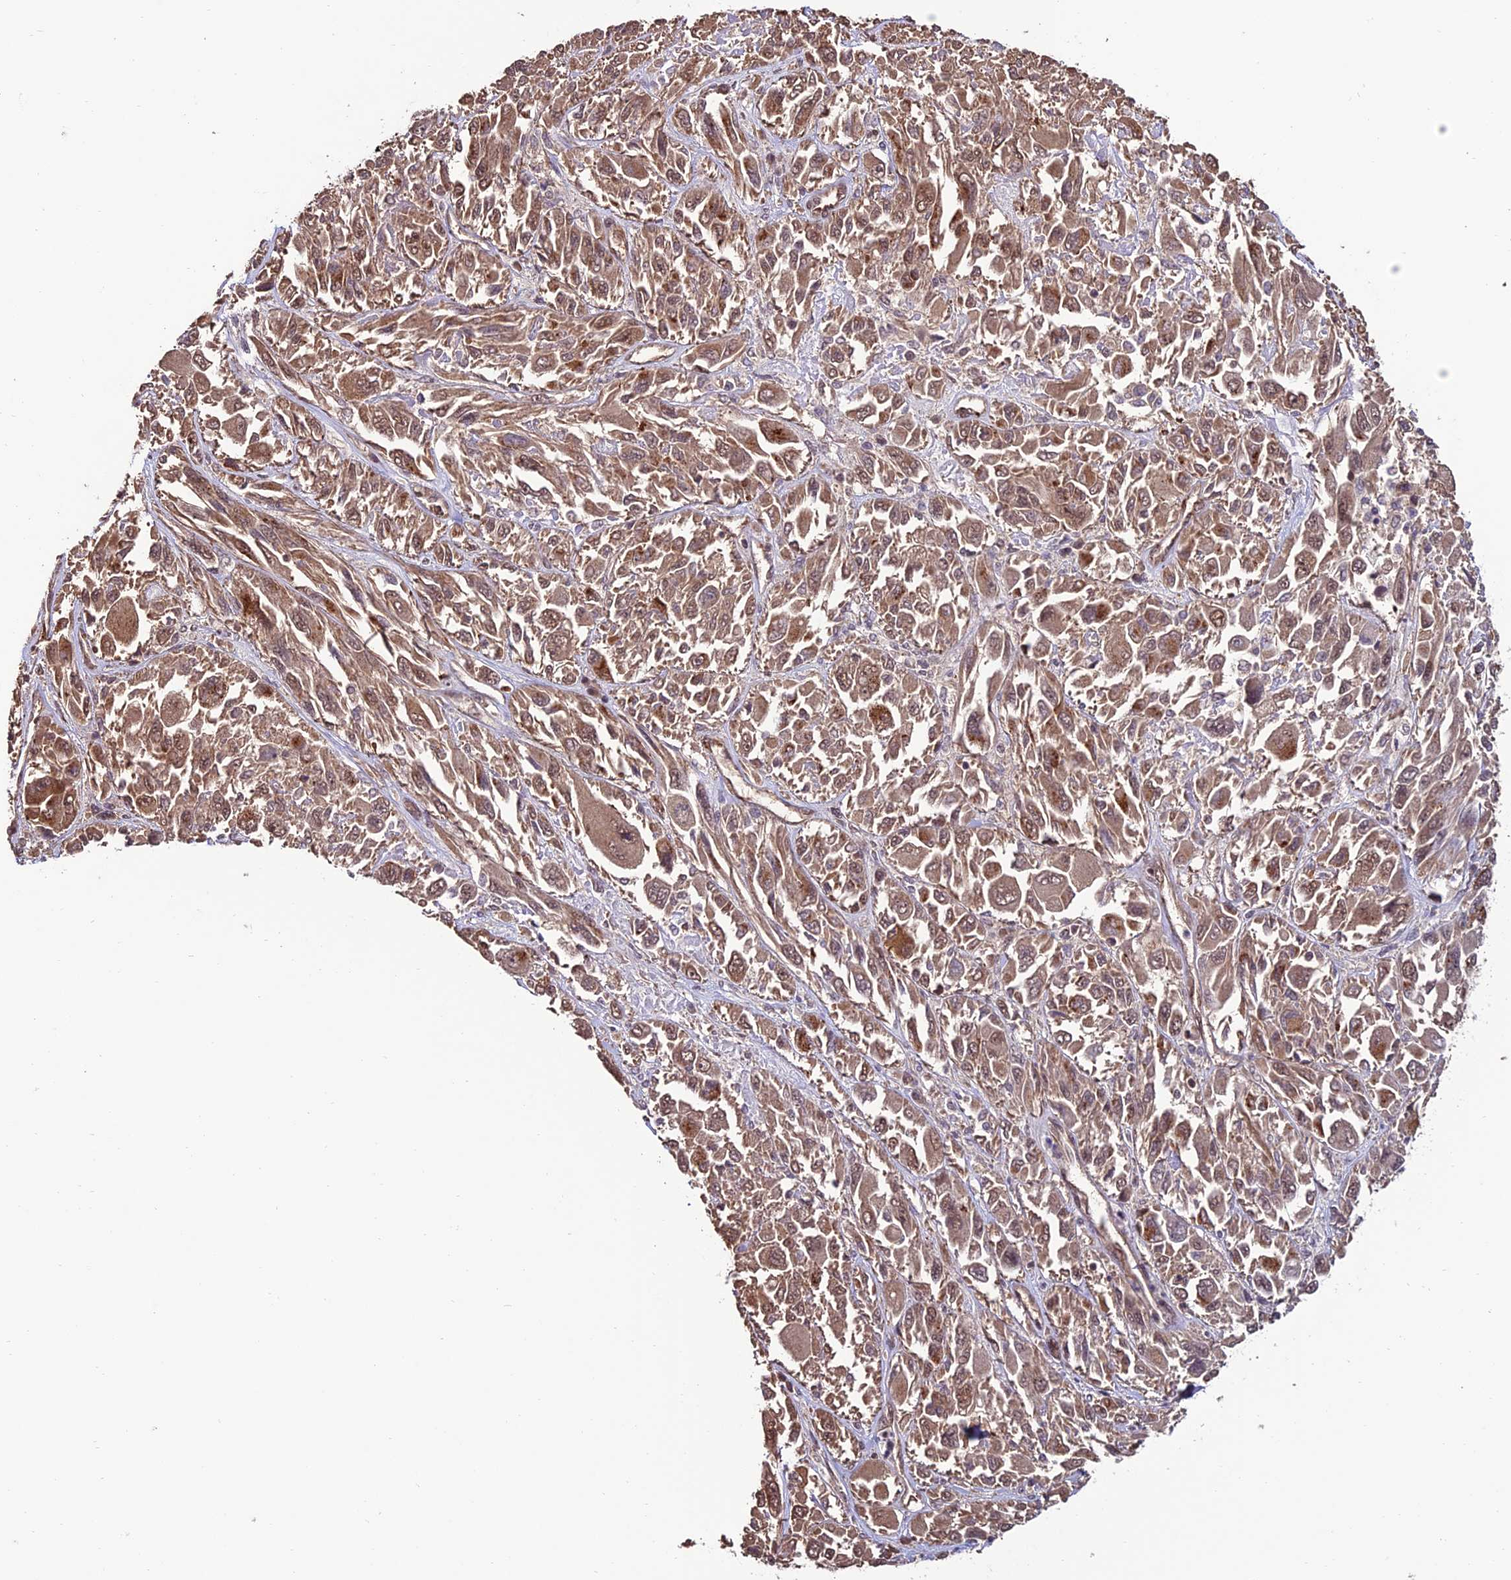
{"staining": {"intensity": "moderate", "quantity": ">75%", "location": "cytoplasmic/membranous,nuclear"}, "tissue": "melanoma", "cell_type": "Tumor cells", "image_type": "cancer", "snomed": [{"axis": "morphology", "description": "Malignant melanoma, NOS"}, {"axis": "topography", "description": "Skin"}], "caption": "Immunohistochemistry (IHC) staining of malignant melanoma, which reveals medium levels of moderate cytoplasmic/membranous and nuclear expression in approximately >75% of tumor cells indicating moderate cytoplasmic/membranous and nuclear protein staining. The staining was performed using DAB (brown) for protein detection and nuclei were counterstained in hematoxylin (blue).", "gene": "CABIN1", "patient": {"sex": "female", "age": 91}}